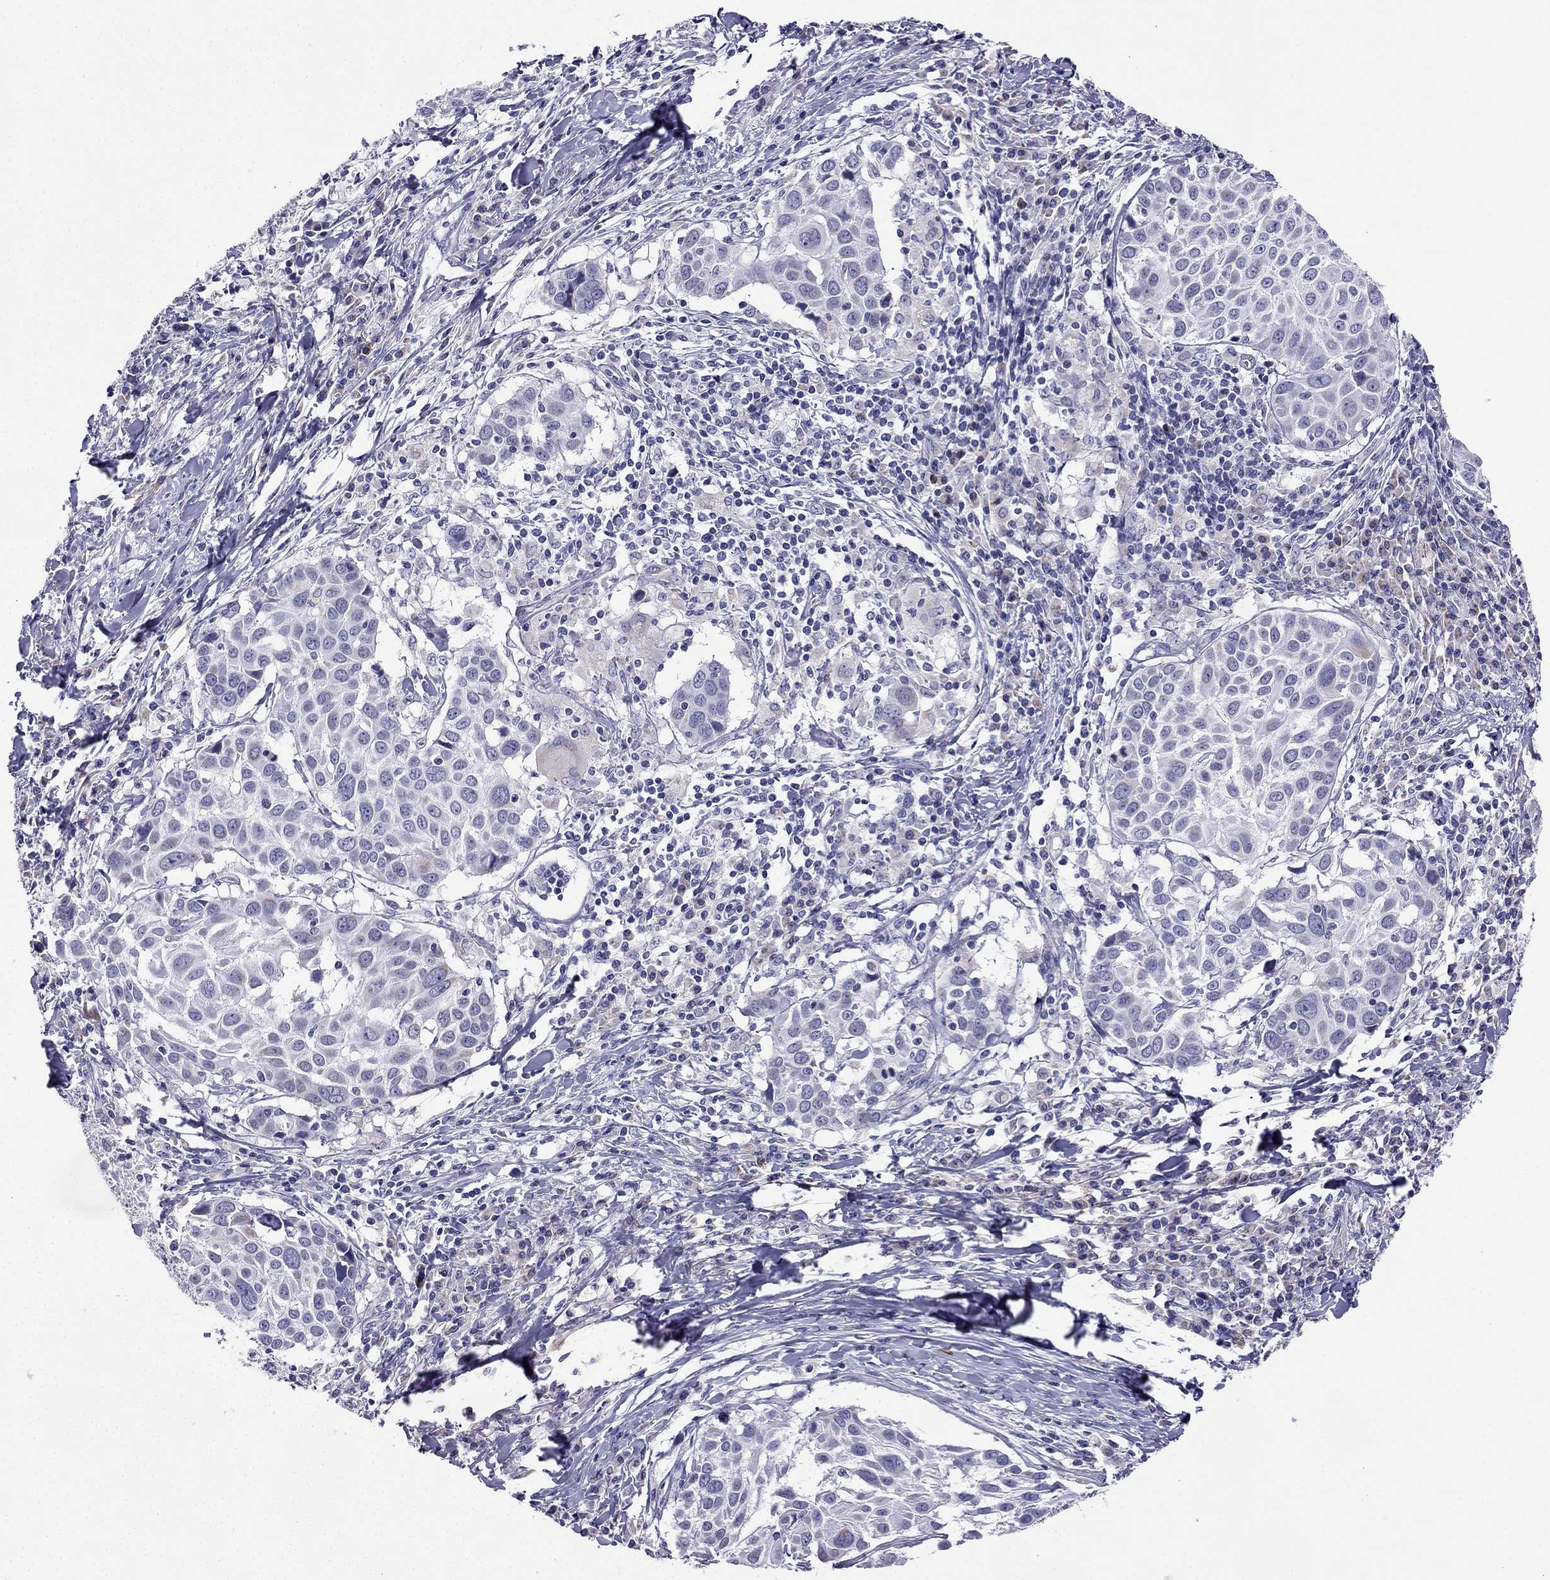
{"staining": {"intensity": "negative", "quantity": "none", "location": "none"}, "tissue": "lung cancer", "cell_type": "Tumor cells", "image_type": "cancer", "snomed": [{"axis": "morphology", "description": "Squamous cell carcinoma, NOS"}, {"axis": "topography", "description": "Lung"}], "caption": "Immunohistochemical staining of lung squamous cell carcinoma displays no significant staining in tumor cells. (DAB (3,3'-diaminobenzidine) IHC, high magnification).", "gene": "KIF5A", "patient": {"sex": "male", "age": 57}}